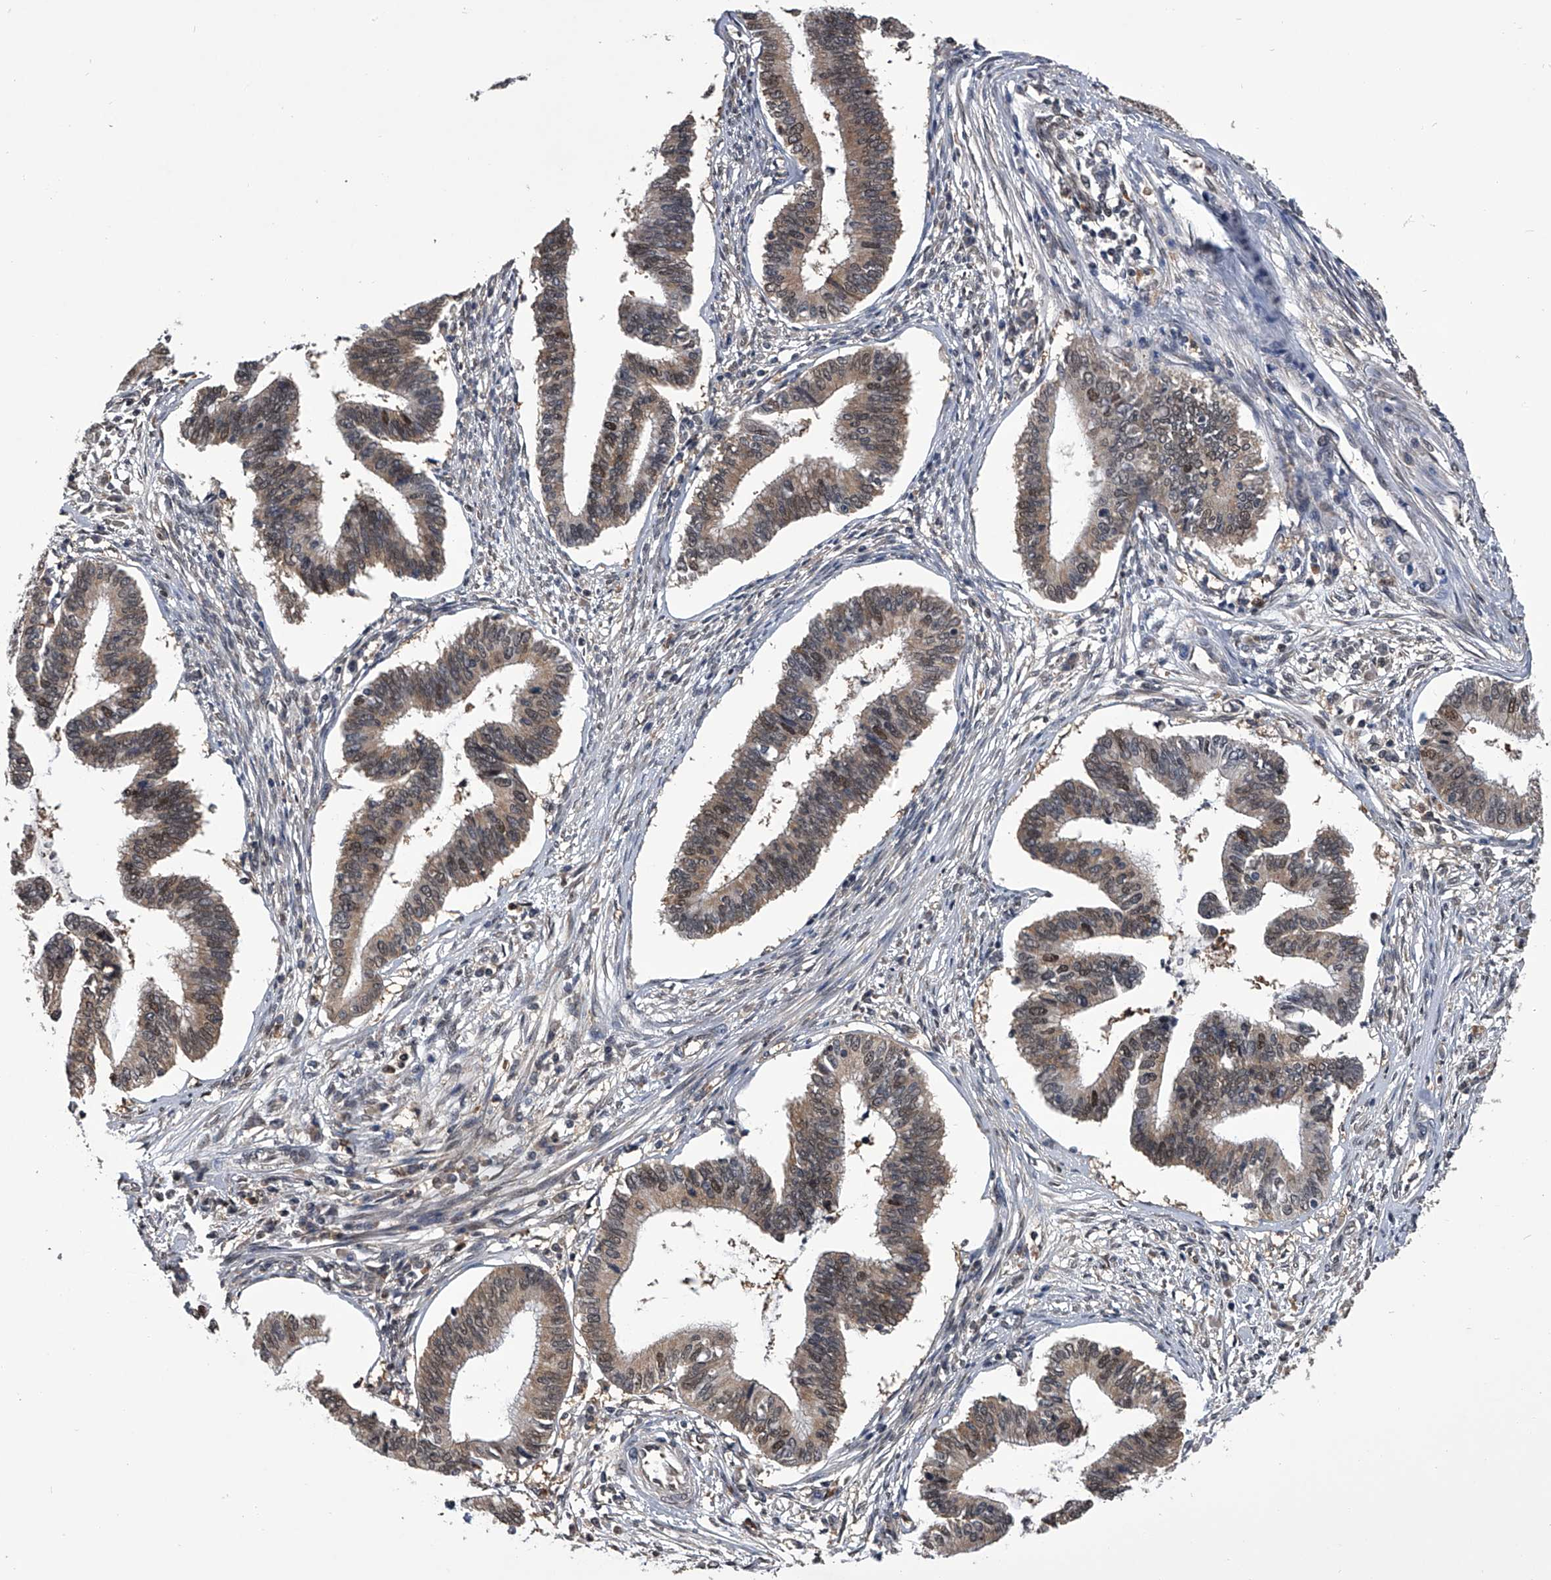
{"staining": {"intensity": "moderate", "quantity": ">75%", "location": "cytoplasmic/membranous,nuclear"}, "tissue": "cervical cancer", "cell_type": "Tumor cells", "image_type": "cancer", "snomed": [{"axis": "morphology", "description": "Adenocarcinoma, NOS"}, {"axis": "topography", "description": "Cervix"}], "caption": "Immunohistochemistry (IHC) micrograph of neoplastic tissue: human cervical cancer stained using immunohistochemistry shows medium levels of moderate protein expression localized specifically in the cytoplasmic/membranous and nuclear of tumor cells, appearing as a cytoplasmic/membranous and nuclear brown color.", "gene": "TSNAX", "patient": {"sex": "female", "age": 36}}